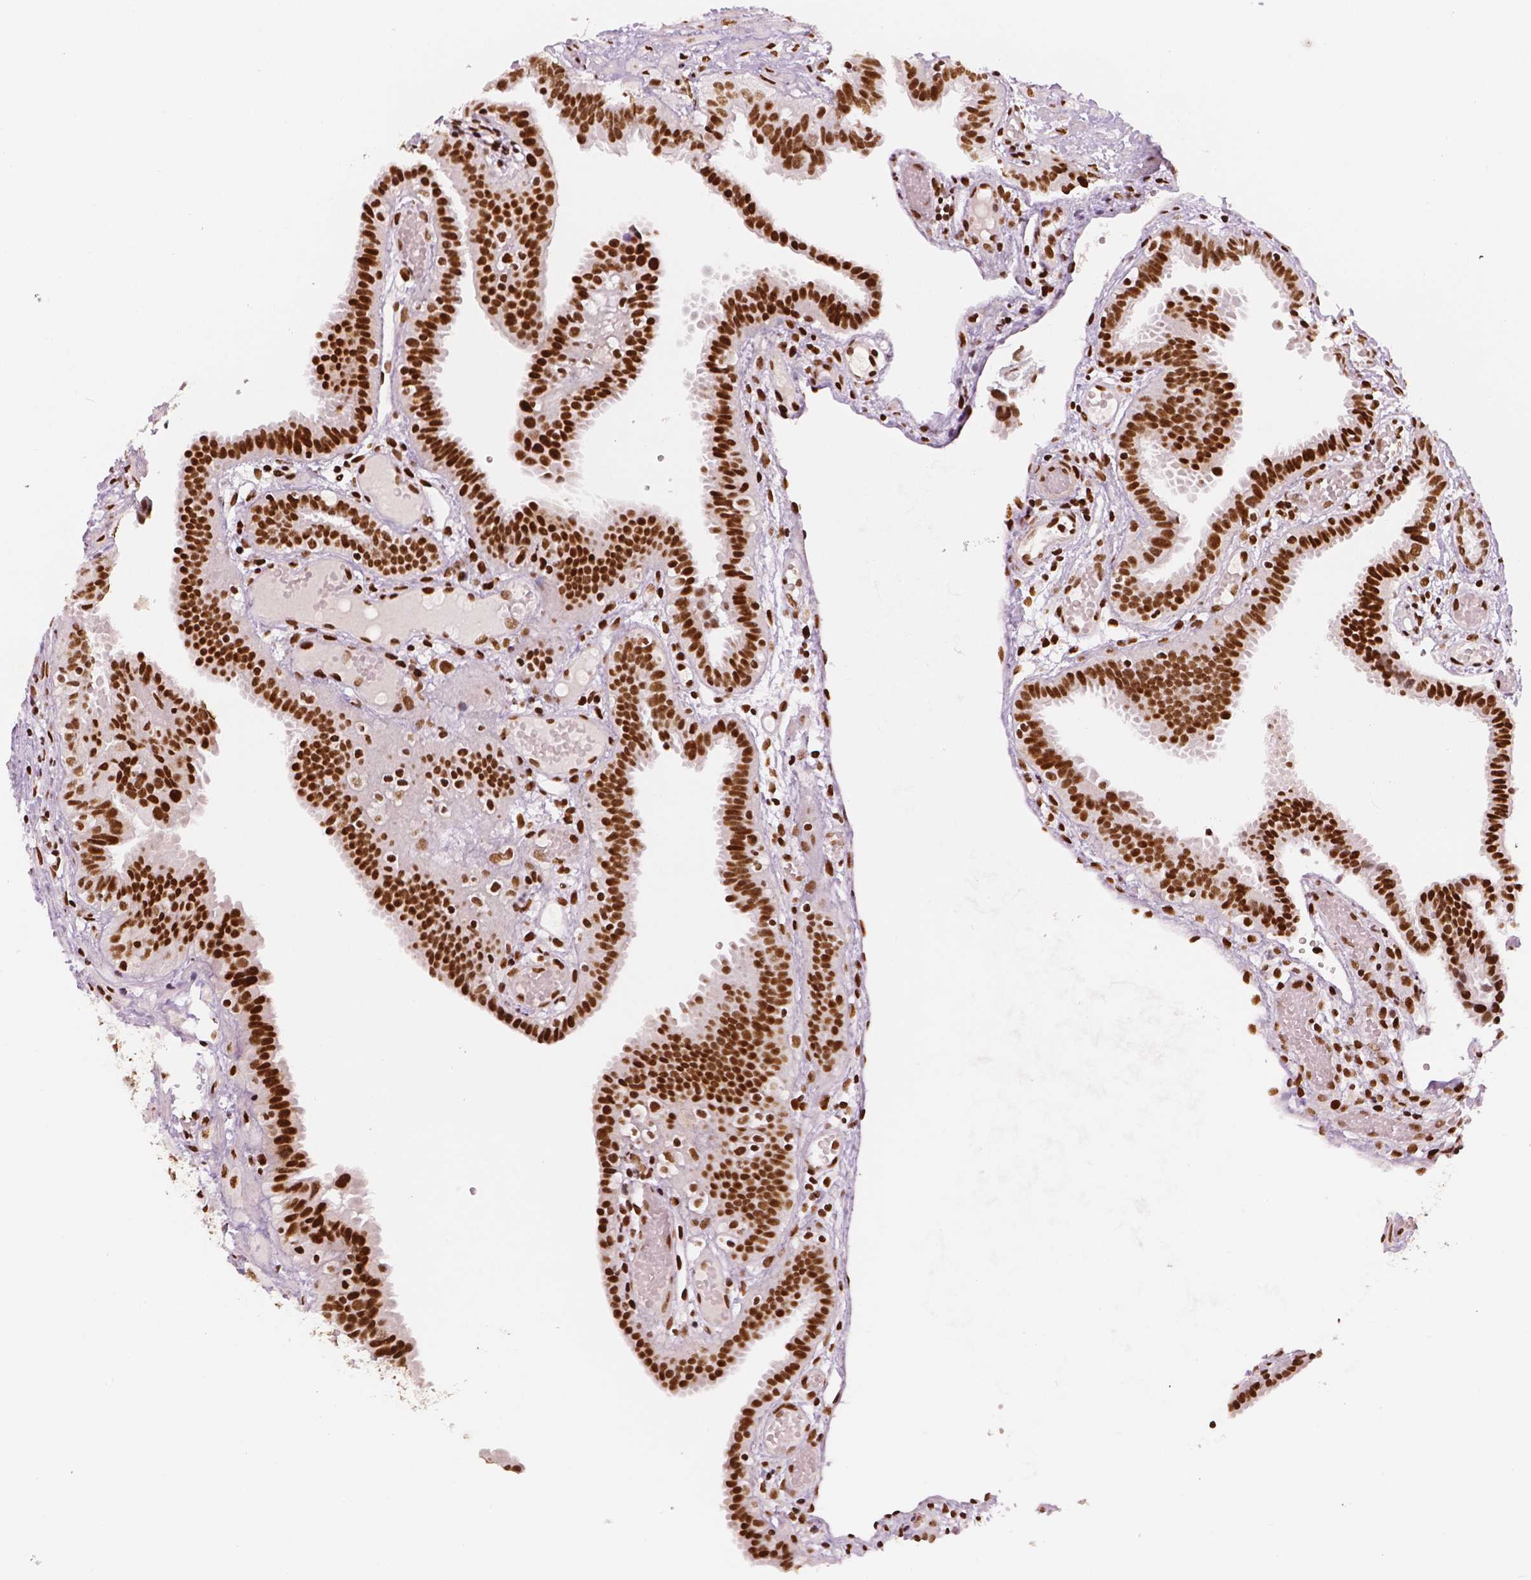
{"staining": {"intensity": "strong", "quantity": ">75%", "location": "nuclear"}, "tissue": "fallopian tube", "cell_type": "Glandular cells", "image_type": "normal", "snomed": [{"axis": "morphology", "description": "Normal tissue, NOS"}, {"axis": "topography", "description": "Fallopian tube"}], "caption": "Glandular cells show high levels of strong nuclear positivity in approximately >75% of cells in benign human fallopian tube.", "gene": "BRD4", "patient": {"sex": "female", "age": 37}}